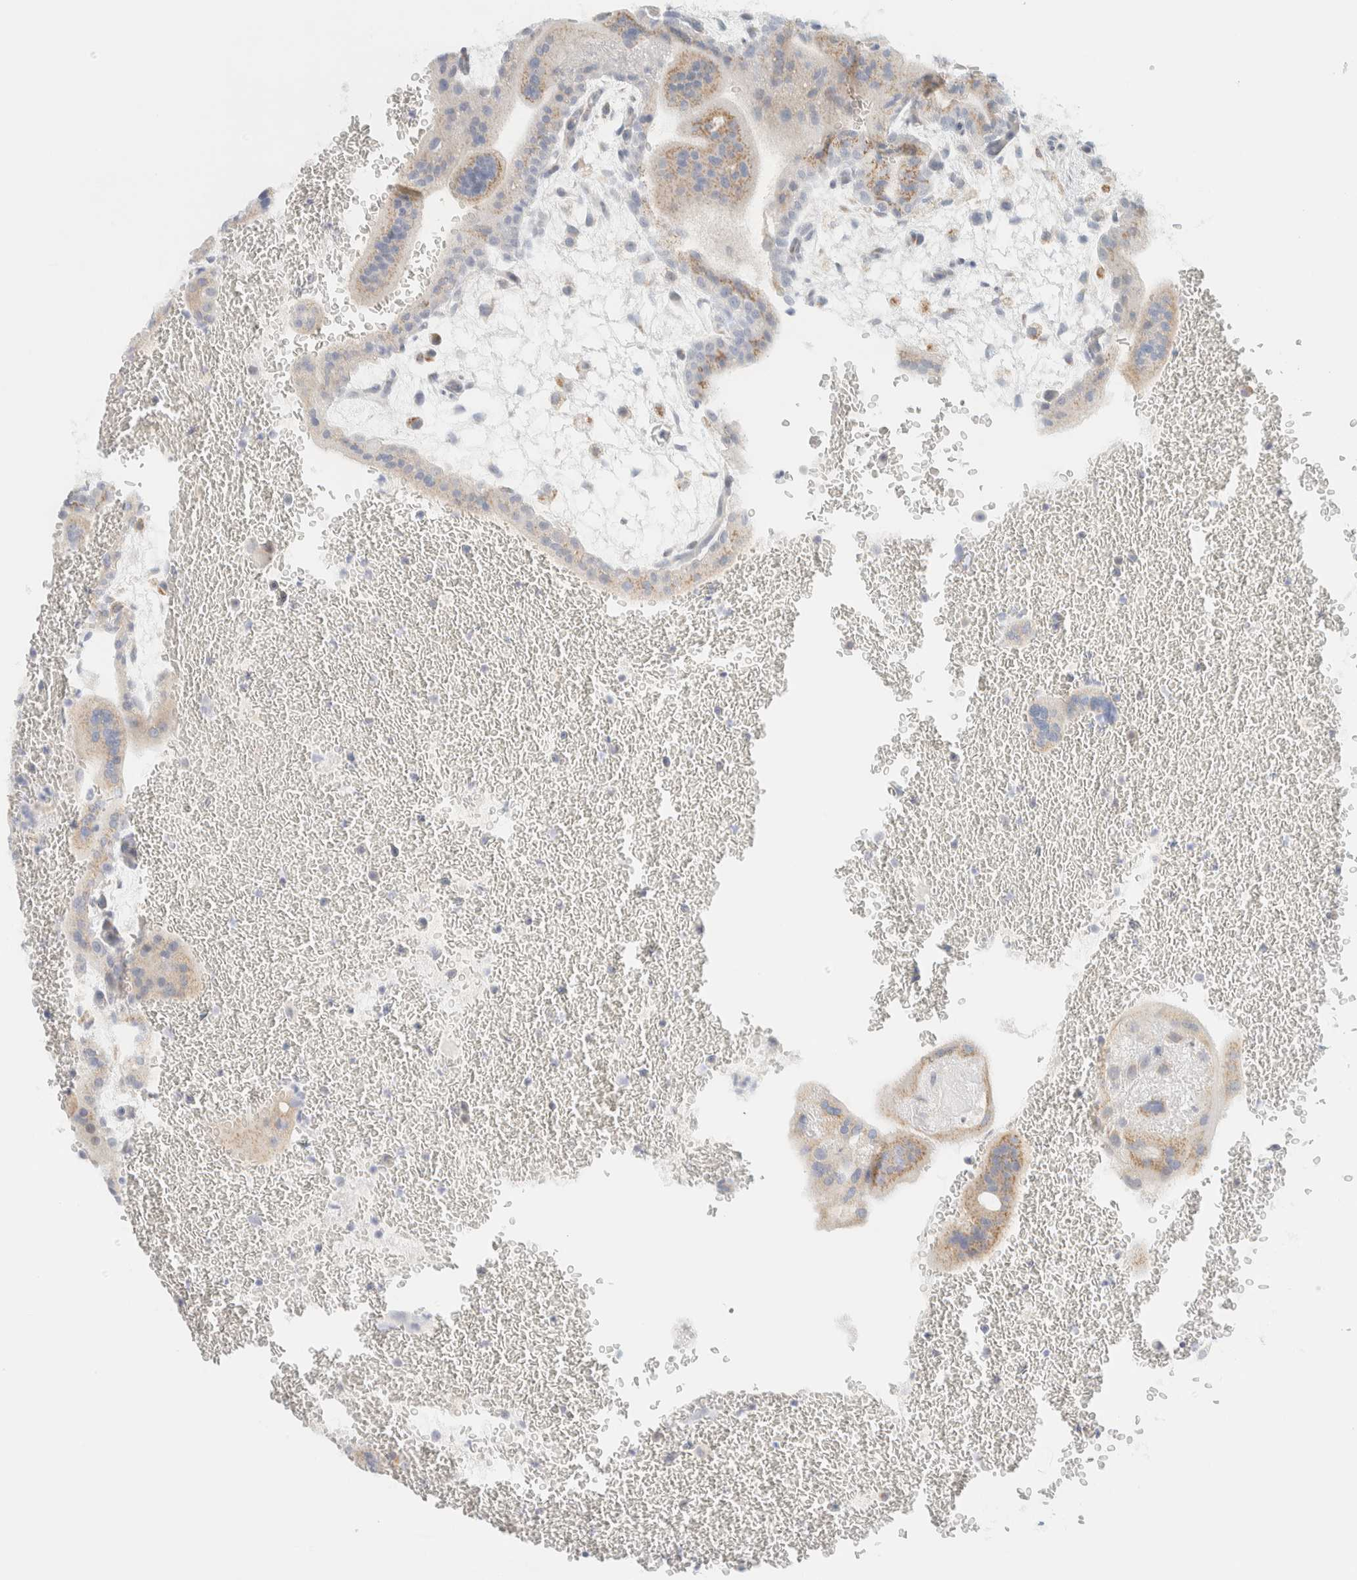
{"staining": {"intensity": "weak", "quantity": "25%-75%", "location": "cytoplasmic/membranous"}, "tissue": "placenta", "cell_type": "Trophoblastic cells", "image_type": "normal", "snomed": [{"axis": "morphology", "description": "Normal tissue, NOS"}, {"axis": "topography", "description": "Placenta"}], "caption": "Immunohistochemistry (IHC) (DAB) staining of unremarkable human placenta shows weak cytoplasmic/membranous protein positivity in about 25%-75% of trophoblastic cells. (DAB (3,3'-diaminobenzidine) IHC, brown staining for protein, blue staining for nuclei).", "gene": "SPNS3", "patient": {"sex": "female", "age": 35}}